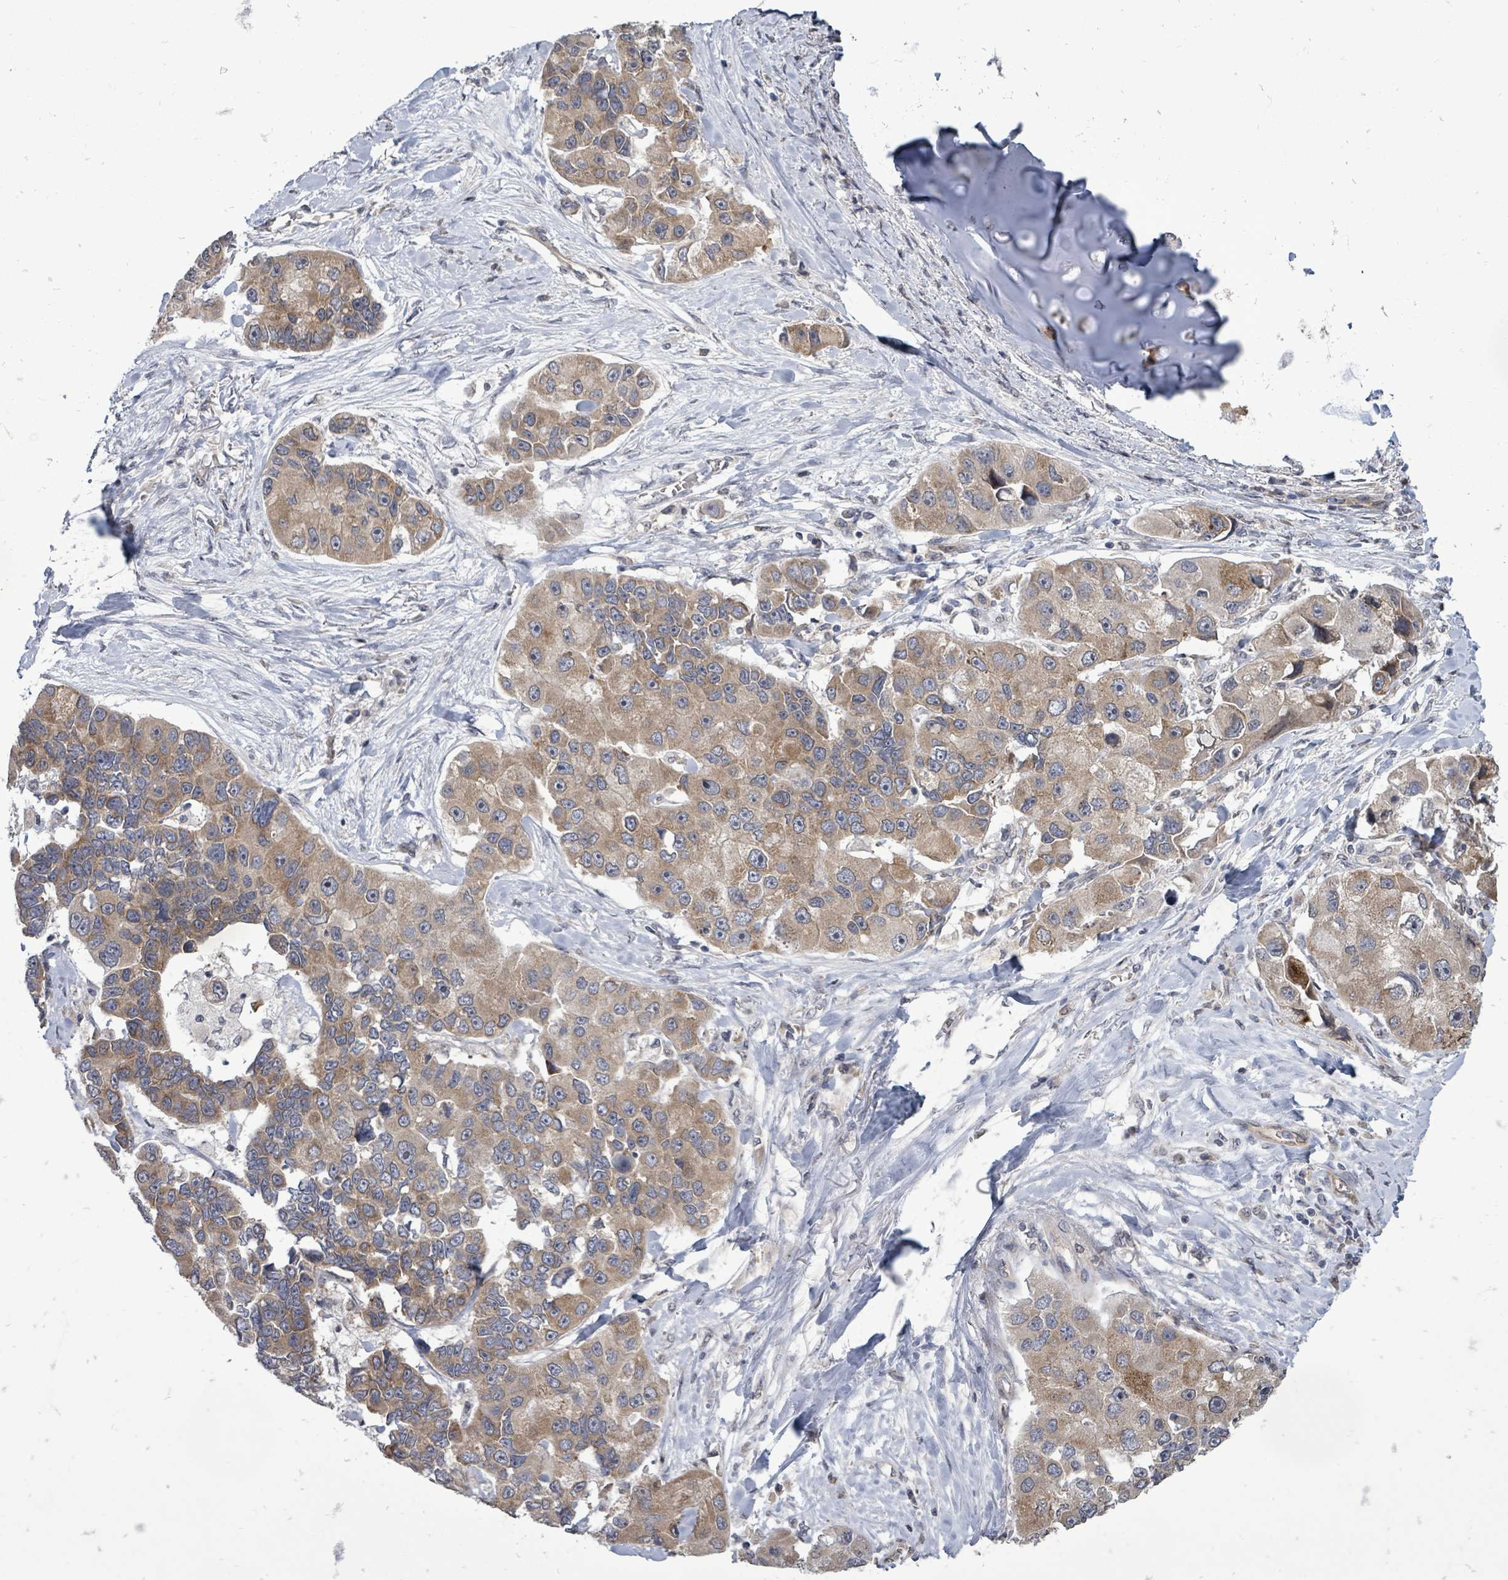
{"staining": {"intensity": "moderate", "quantity": ">75%", "location": "cytoplasmic/membranous"}, "tissue": "lung cancer", "cell_type": "Tumor cells", "image_type": "cancer", "snomed": [{"axis": "morphology", "description": "Adenocarcinoma, NOS"}, {"axis": "topography", "description": "Lung"}], "caption": "Immunohistochemical staining of human lung cancer (adenocarcinoma) shows moderate cytoplasmic/membranous protein staining in approximately >75% of tumor cells.", "gene": "RALGAPB", "patient": {"sex": "female", "age": 54}}